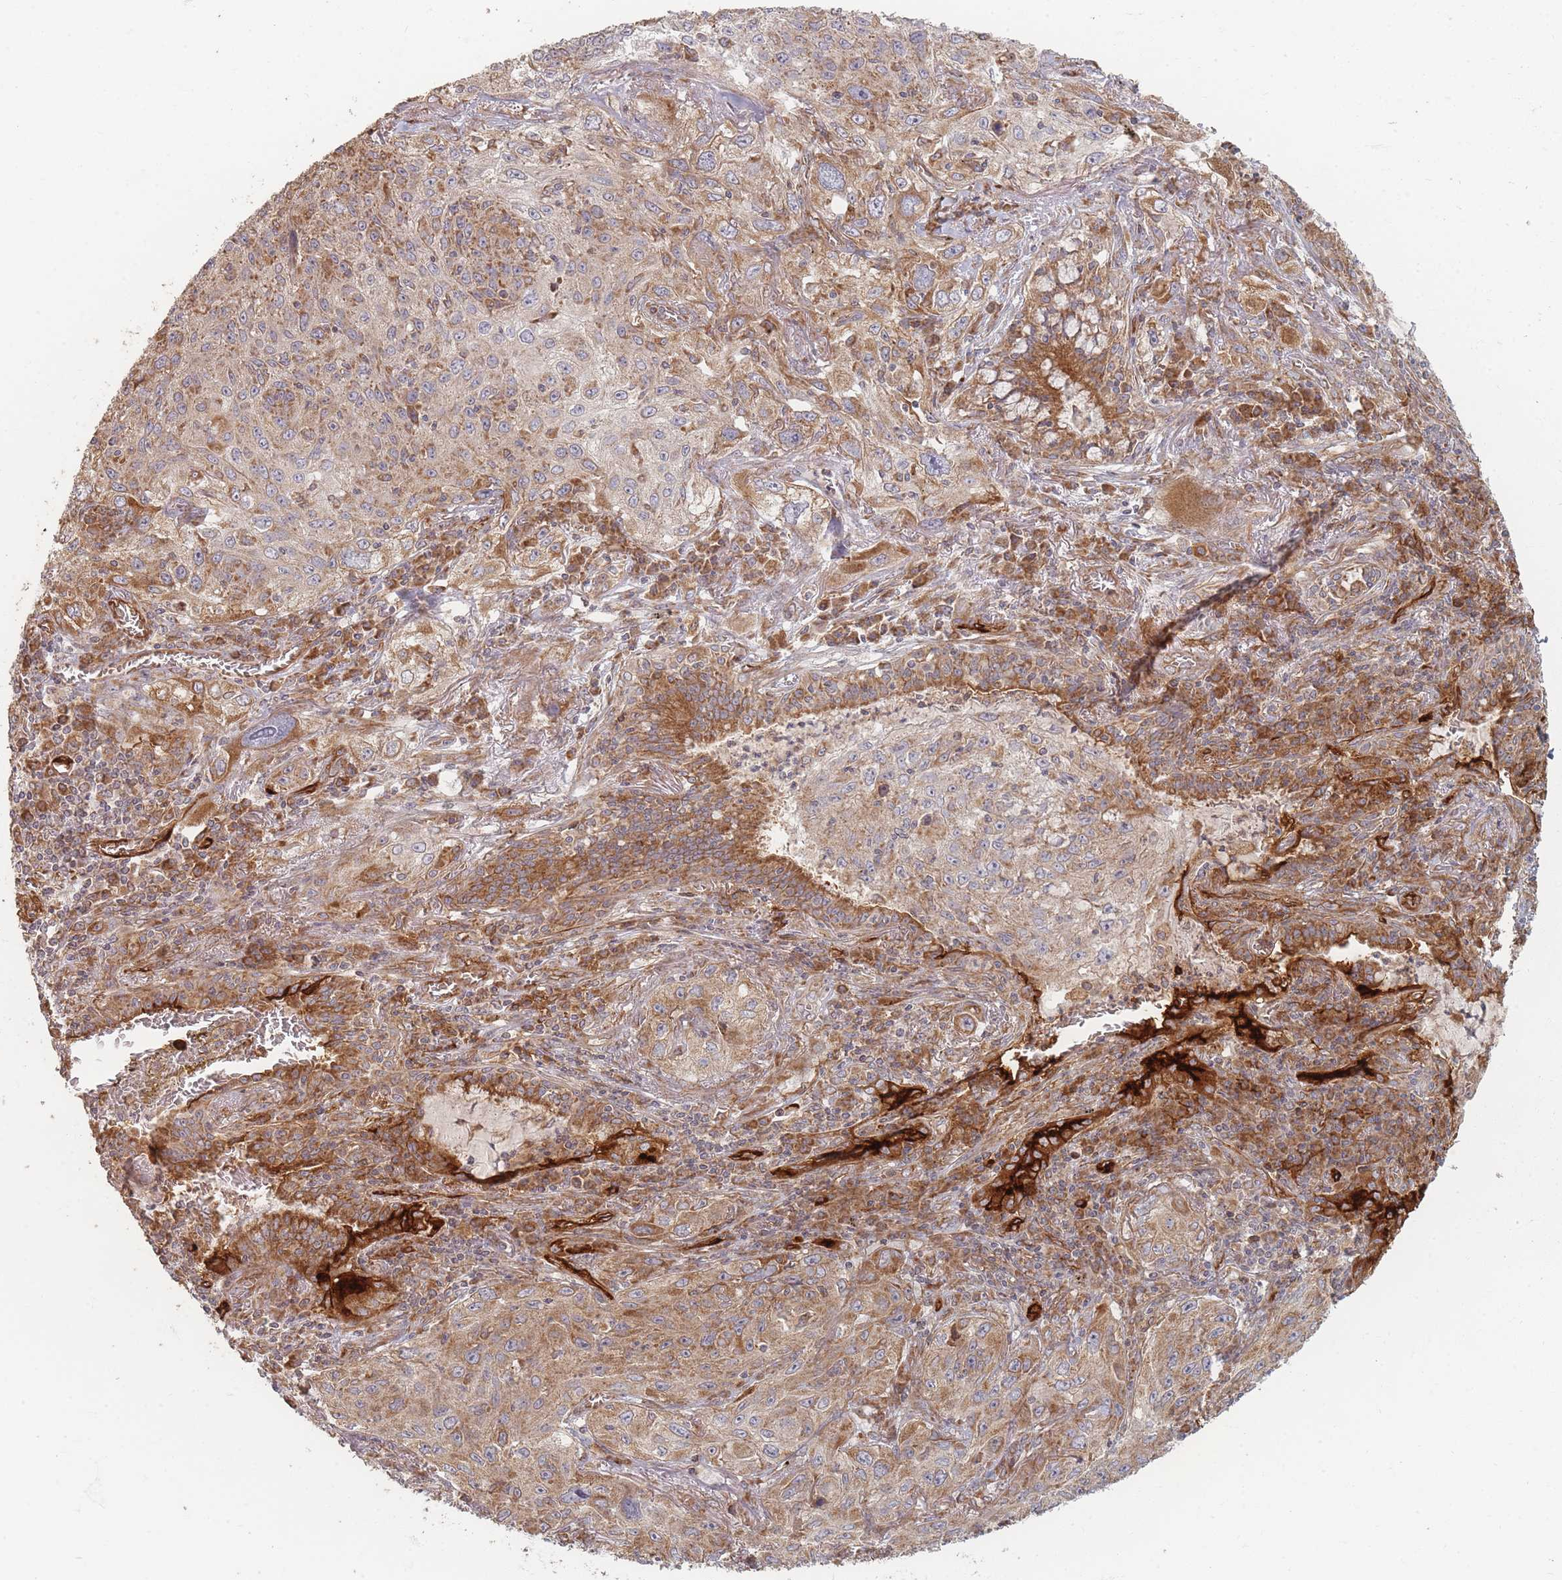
{"staining": {"intensity": "moderate", "quantity": ">75%", "location": "cytoplasmic/membranous"}, "tissue": "lung cancer", "cell_type": "Tumor cells", "image_type": "cancer", "snomed": [{"axis": "morphology", "description": "Squamous cell carcinoma, NOS"}, {"axis": "topography", "description": "Lung"}], "caption": "Immunohistochemistry photomicrograph of human squamous cell carcinoma (lung) stained for a protein (brown), which displays medium levels of moderate cytoplasmic/membranous staining in approximately >75% of tumor cells.", "gene": "MRPS6", "patient": {"sex": "female", "age": 69}}